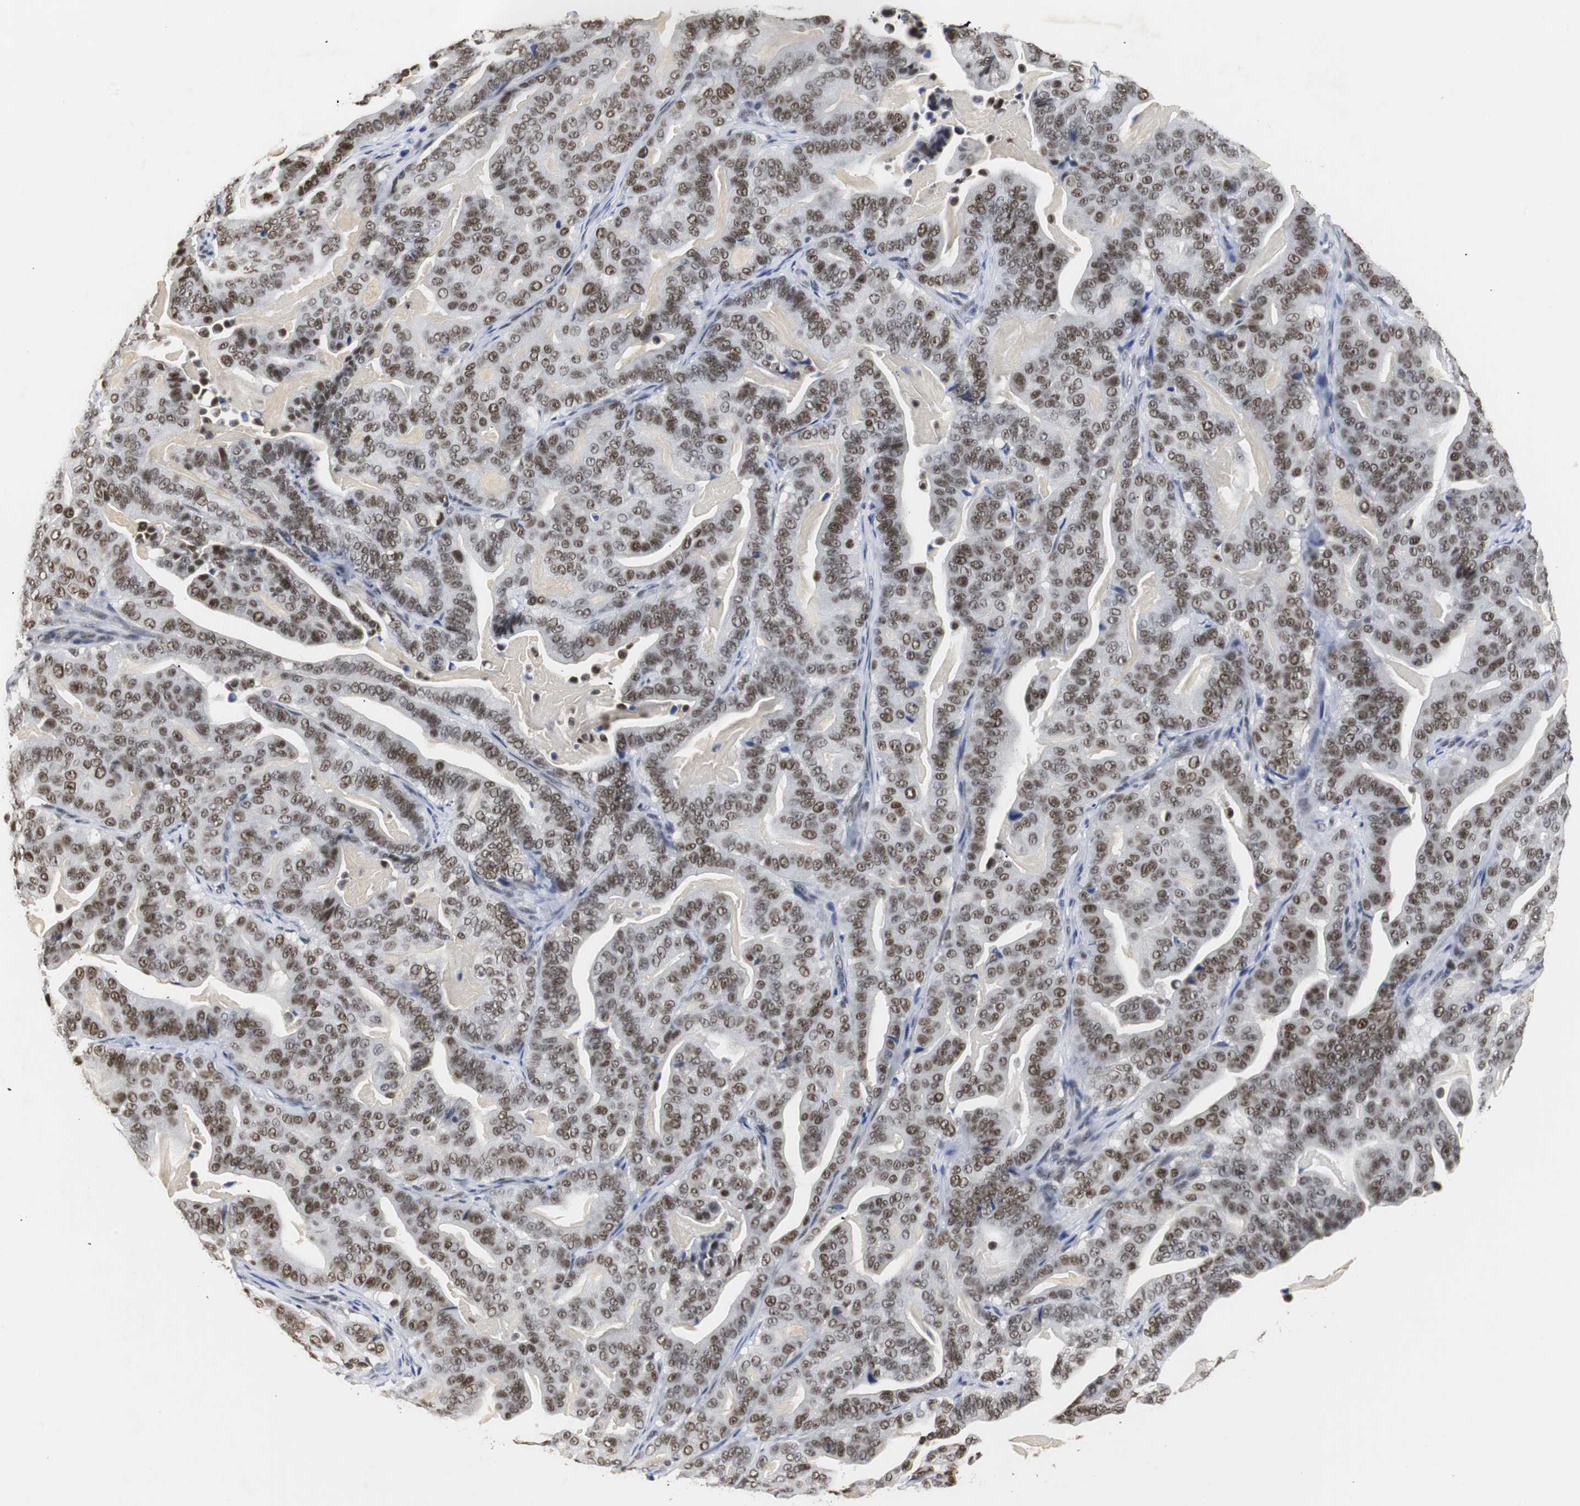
{"staining": {"intensity": "moderate", "quantity": ">75%", "location": "nuclear"}, "tissue": "pancreatic cancer", "cell_type": "Tumor cells", "image_type": "cancer", "snomed": [{"axis": "morphology", "description": "Adenocarcinoma, NOS"}, {"axis": "topography", "description": "Pancreas"}], "caption": "Immunohistochemical staining of human pancreatic adenocarcinoma shows medium levels of moderate nuclear staining in about >75% of tumor cells.", "gene": "ZFC3H1", "patient": {"sex": "male", "age": 63}}